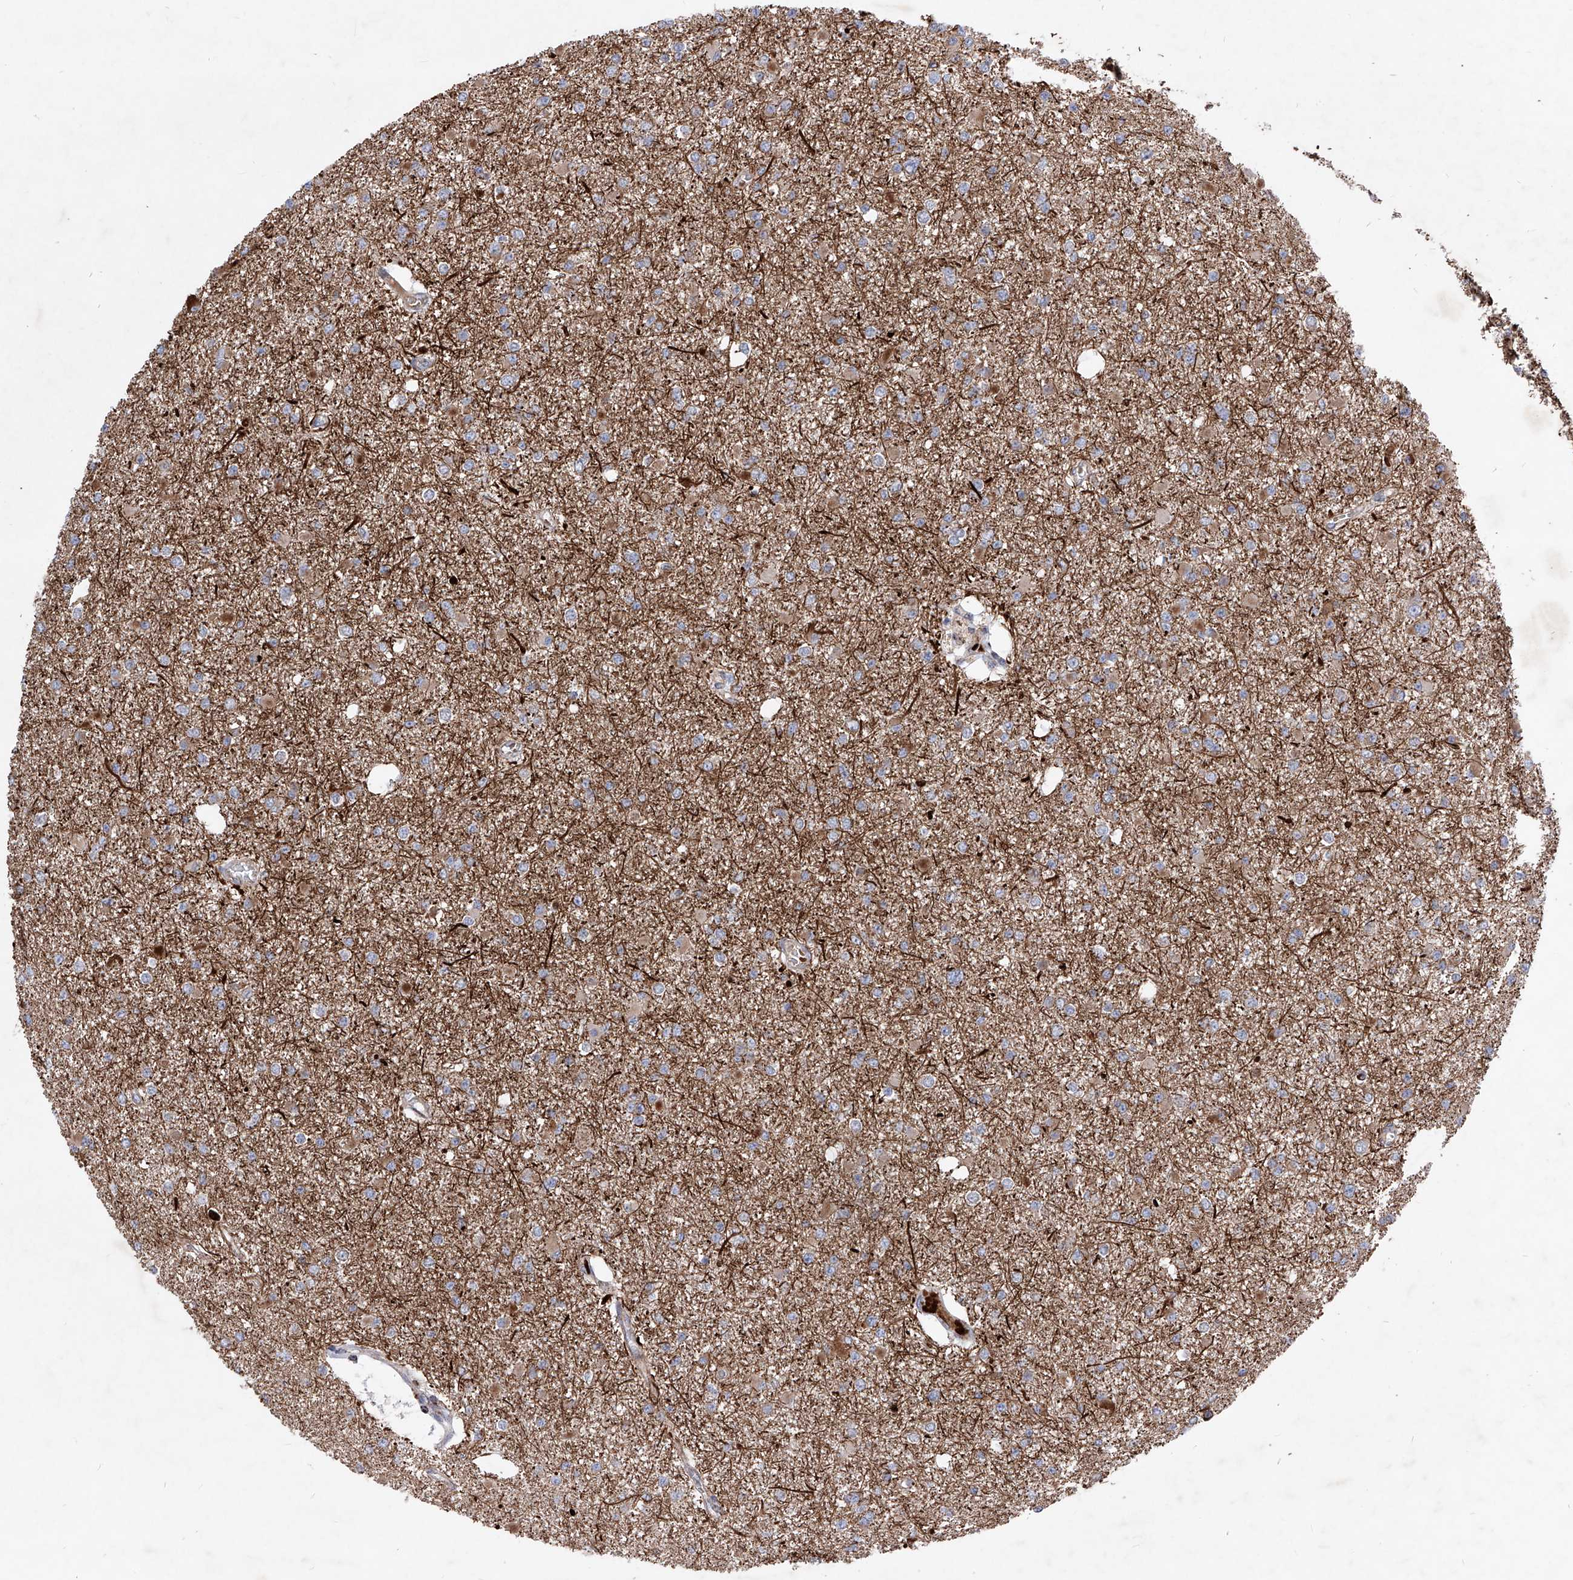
{"staining": {"intensity": "weak", "quantity": "<25%", "location": "cytoplasmic/membranous"}, "tissue": "glioma", "cell_type": "Tumor cells", "image_type": "cancer", "snomed": [{"axis": "morphology", "description": "Glioma, malignant, Low grade"}, {"axis": "topography", "description": "Brain"}], "caption": "Histopathology image shows no significant protein expression in tumor cells of malignant low-grade glioma.", "gene": "SEMA6A", "patient": {"sex": "female", "age": 22}}